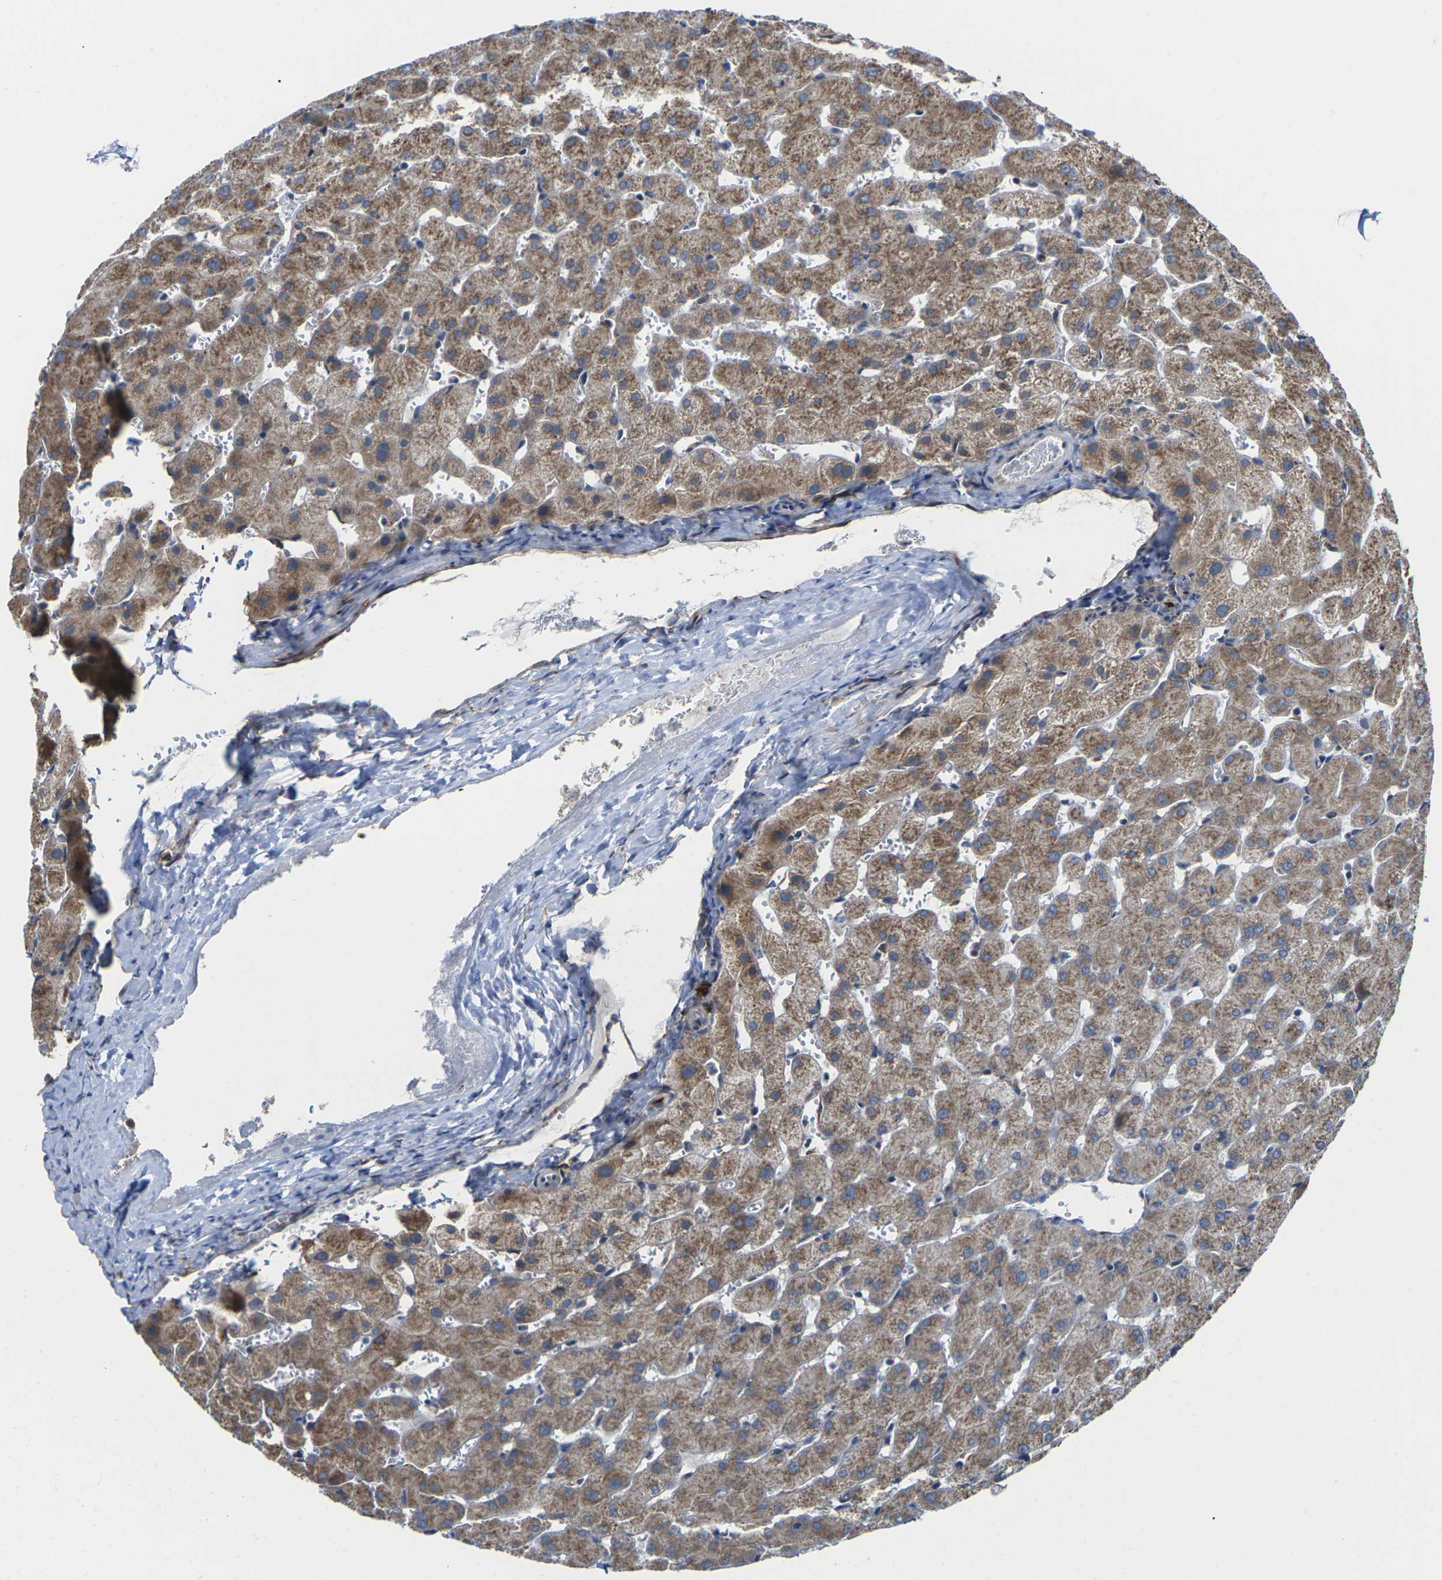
{"staining": {"intensity": "strong", "quantity": ">75%", "location": "cytoplasmic/membranous"}, "tissue": "liver", "cell_type": "Cholangiocytes", "image_type": "normal", "snomed": [{"axis": "morphology", "description": "Normal tissue, NOS"}, {"axis": "topography", "description": "Liver"}], "caption": "Strong cytoplasmic/membranous staining for a protein is seen in approximately >75% of cholangiocytes of unremarkable liver using immunohistochemistry.", "gene": "PDZK1IP1", "patient": {"sex": "female", "age": 63}}